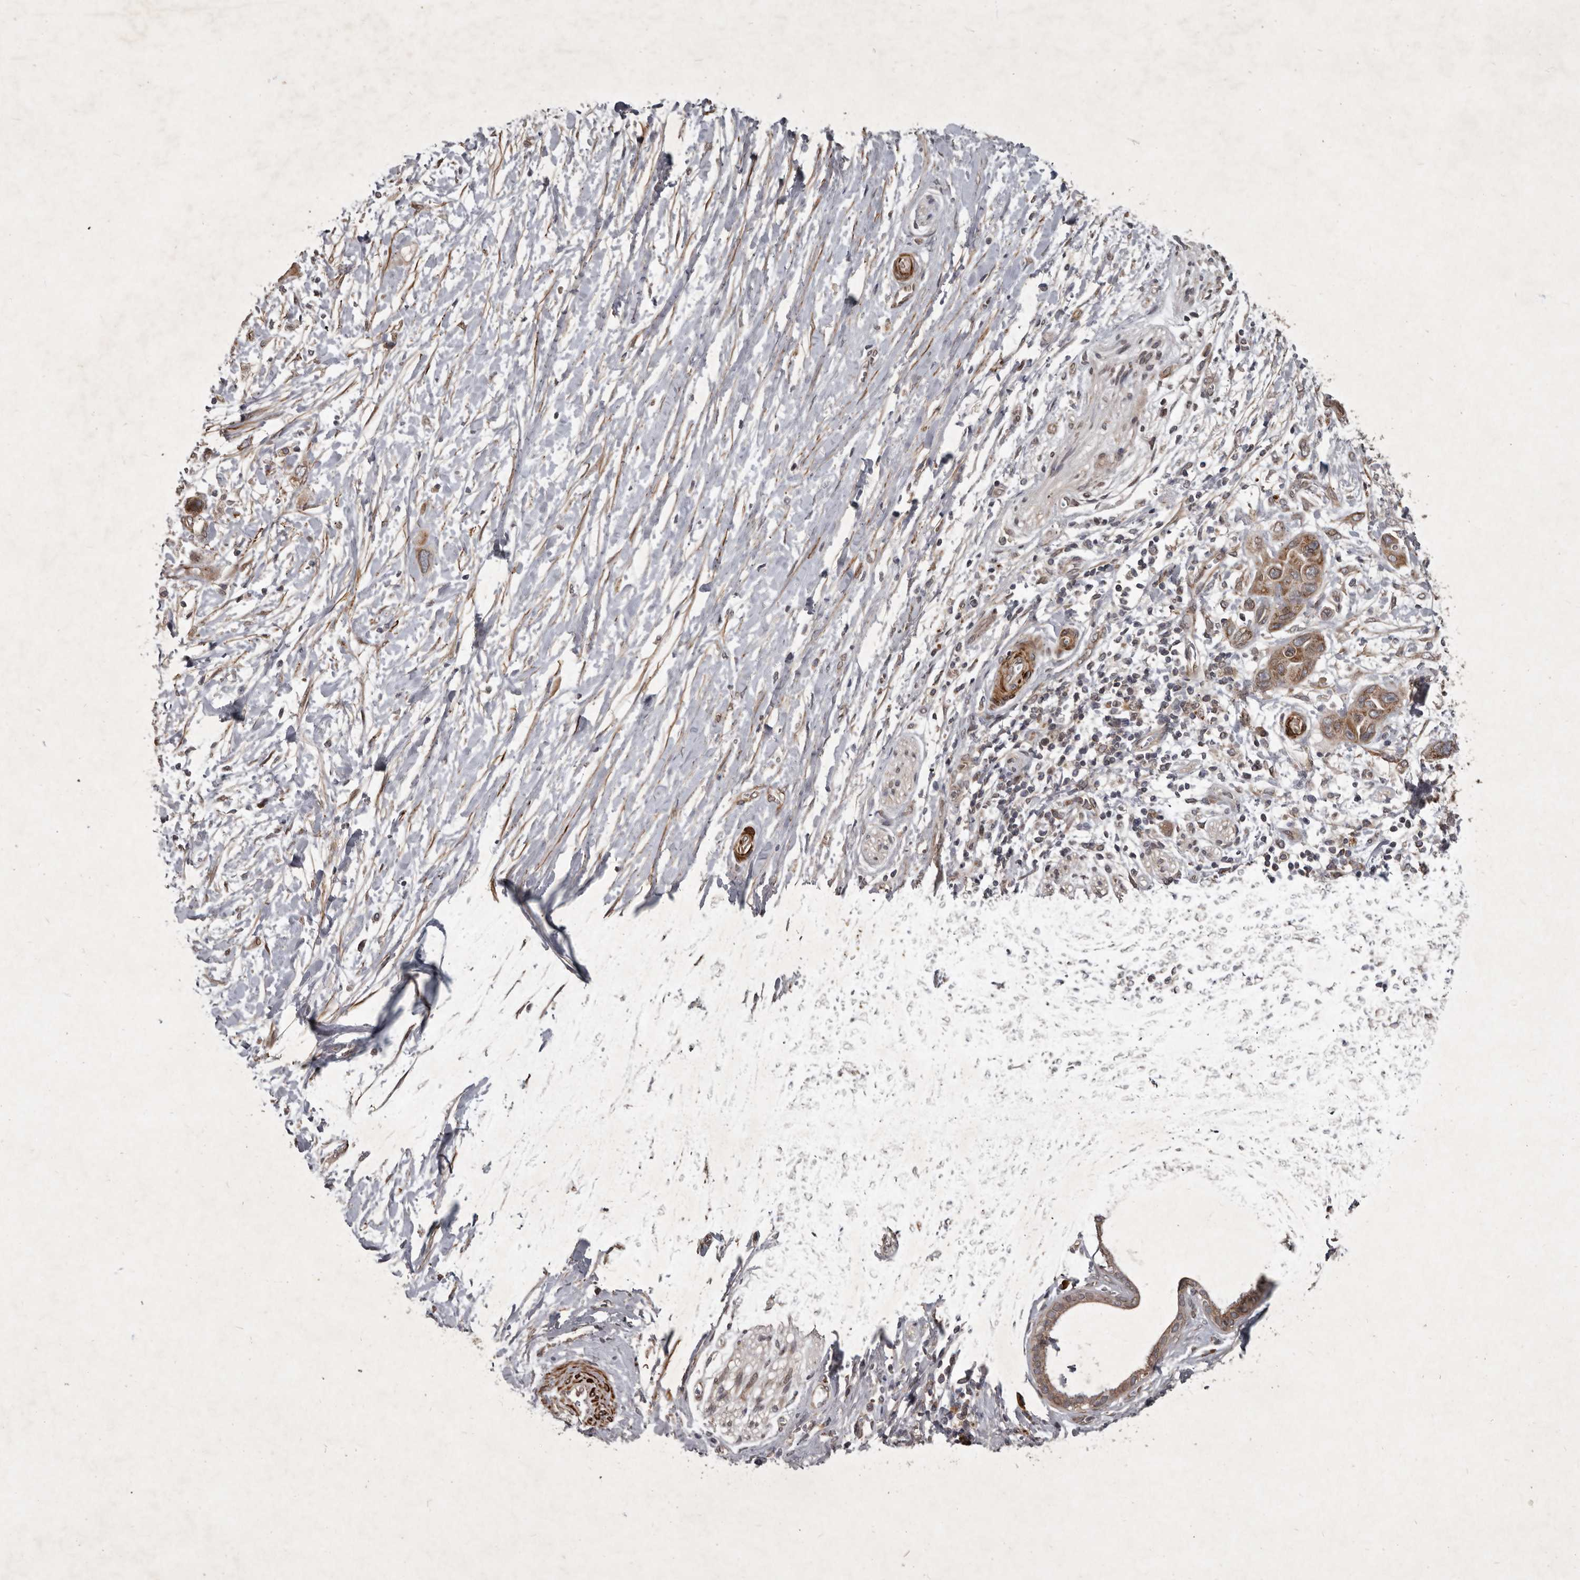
{"staining": {"intensity": "moderate", "quantity": ">75%", "location": "cytoplasmic/membranous"}, "tissue": "pancreatic cancer", "cell_type": "Tumor cells", "image_type": "cancer", "snomed": [{"axis": "morphology", "description": "Adenocarcinoma, NOS"}, {"axis": "topography", "description": "Pancreas"}], "caption": "Brown immunohistochemical staining in pancreatic cancer (adenocarcinoma) demonstrates moderate cytoplasmic/membranous staining in approximately >75% of tumor cells.", "gene": "MRPS15", "patient": {"sex": "female", "age": 72}}